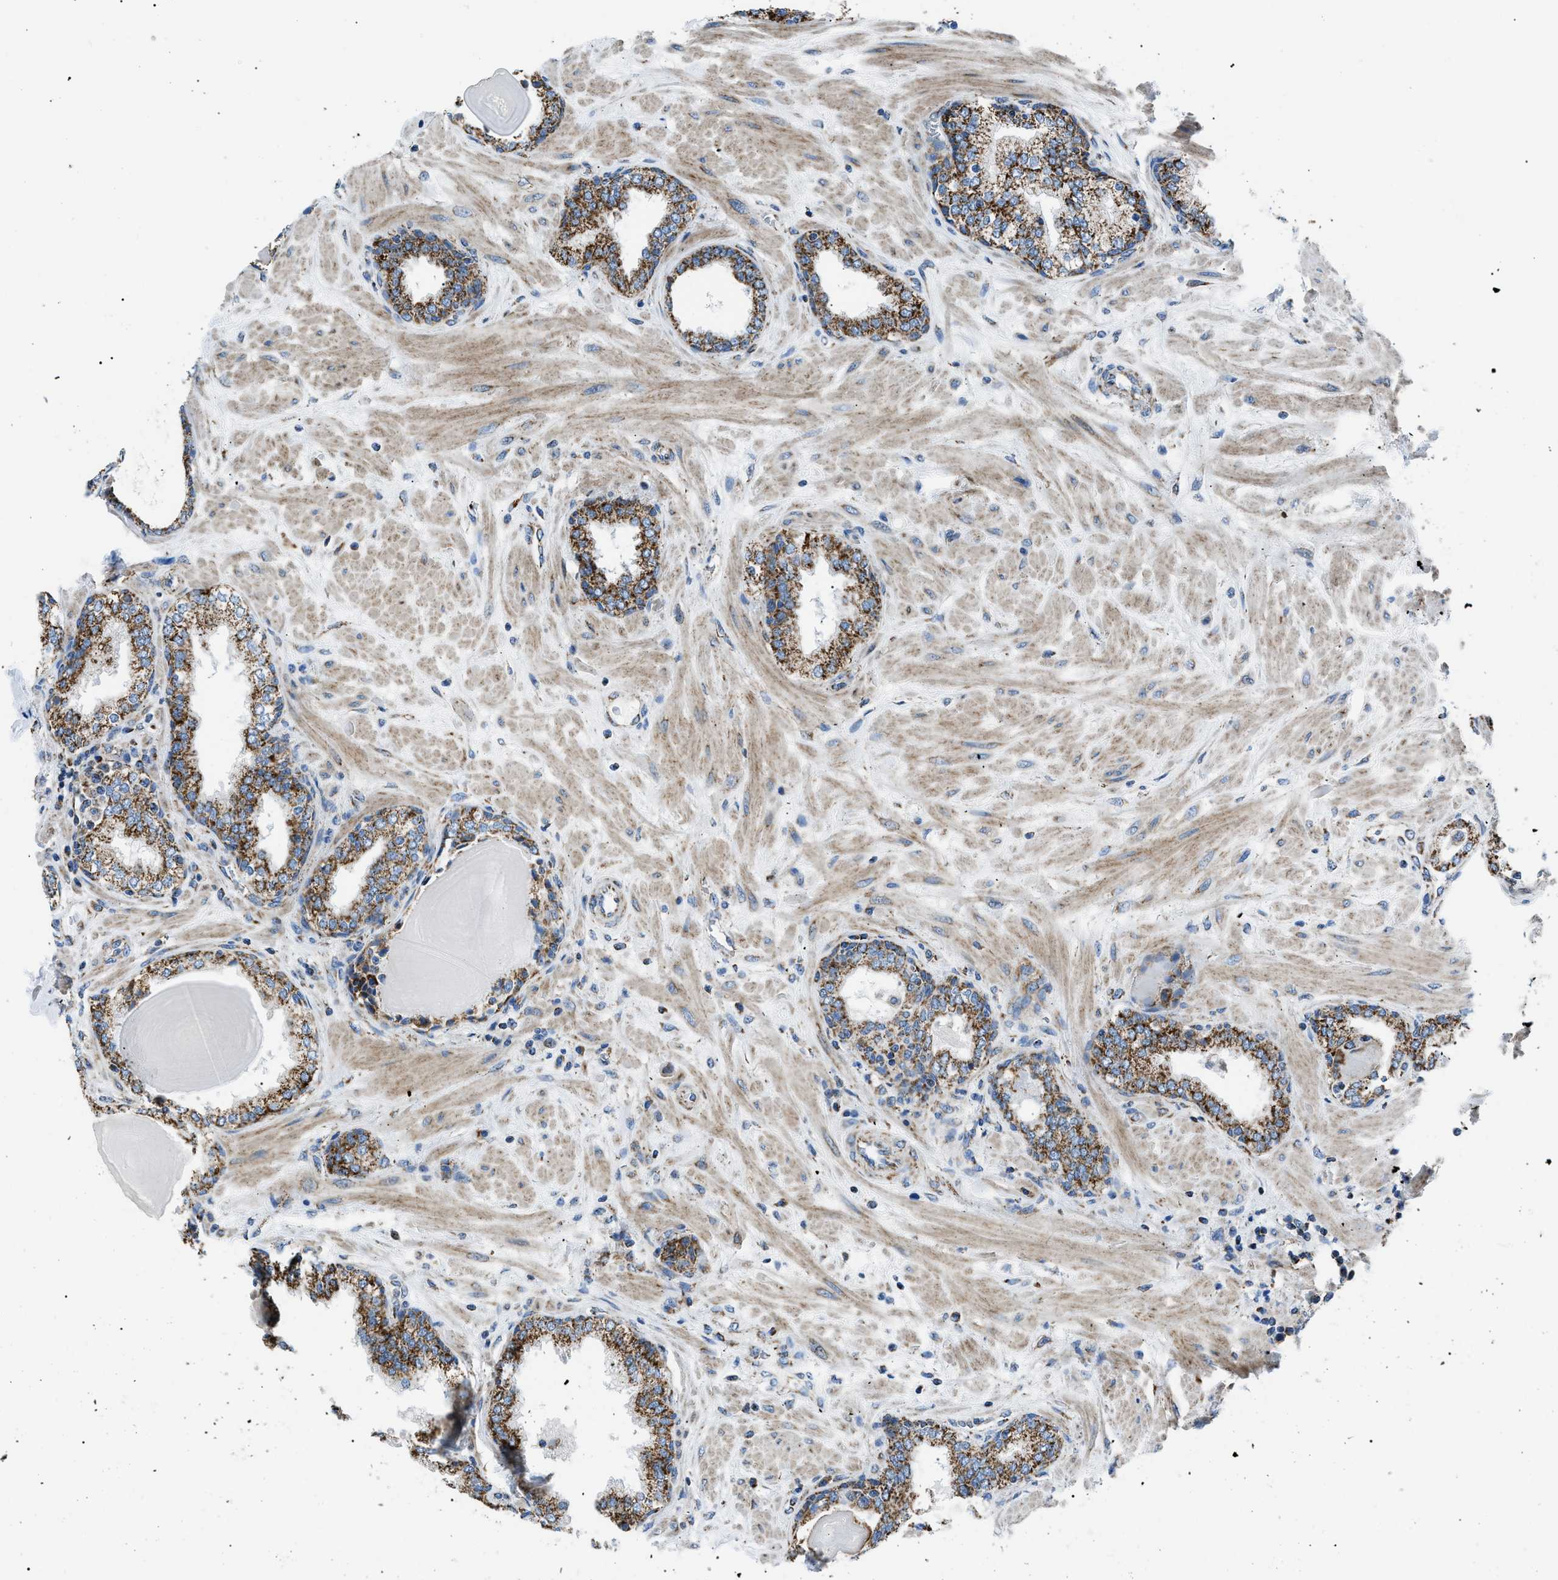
{"staining": {"intensity": "moderate", "quantity": ">75%", "location": "cytoplasmic/membranous"}, "tissue": "prostate", "cell_type": "Glandular cells", "image_type": "normal", "snomed": [{"axis": "morphology", "description": "Normal tissue, NOS"}, {"axis": "topography", "description": "Prostate"}], "caption": "DAB immunohistochemical staining of unremarkable human prostate exhibits moderate cytoplasmic/membranous protein expression in about >75% of glandular cells.", "gene": "PHB2", "patient": {"sex": "male", "age": 51}}